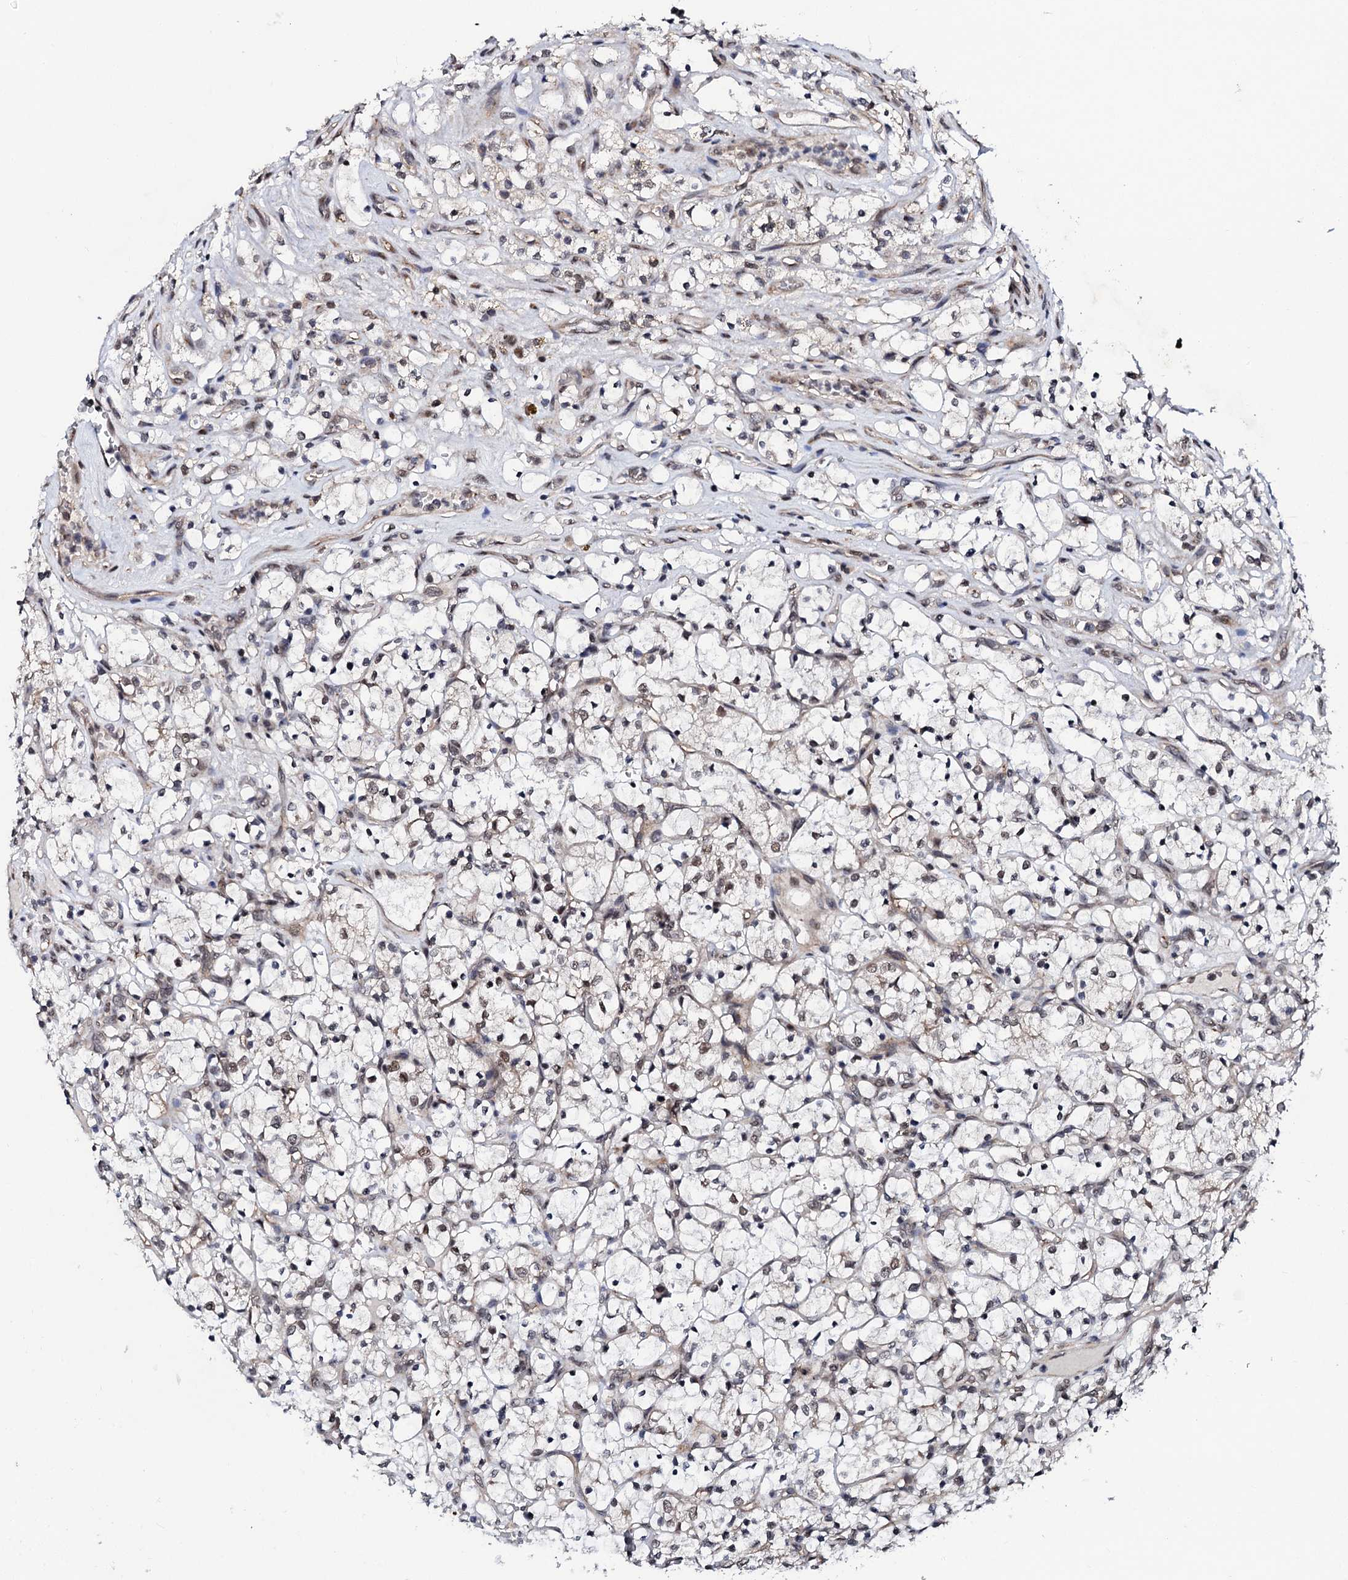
{"staining": {"intensity": "weak", "quantity": "25%-75%", "location": "nuclear"}, "tissue": "renal cancer", "cell_type": "Tumor cells", "image_type": "cancer", "snomed": [{"axis": "morphology", "description": "Adenocarcinoma, NOS"}, {"axis": "topography", "description": "Kidney"}], "caption": "A micrograph showing weak nuclear positivity in approximately 25%-75% of tumor cells in adenocarcinoma (renal), as visualized by brown immunohistochemical staining.", "gene": "CSTF3", "patient": {"sex": "female", "age": 69}}